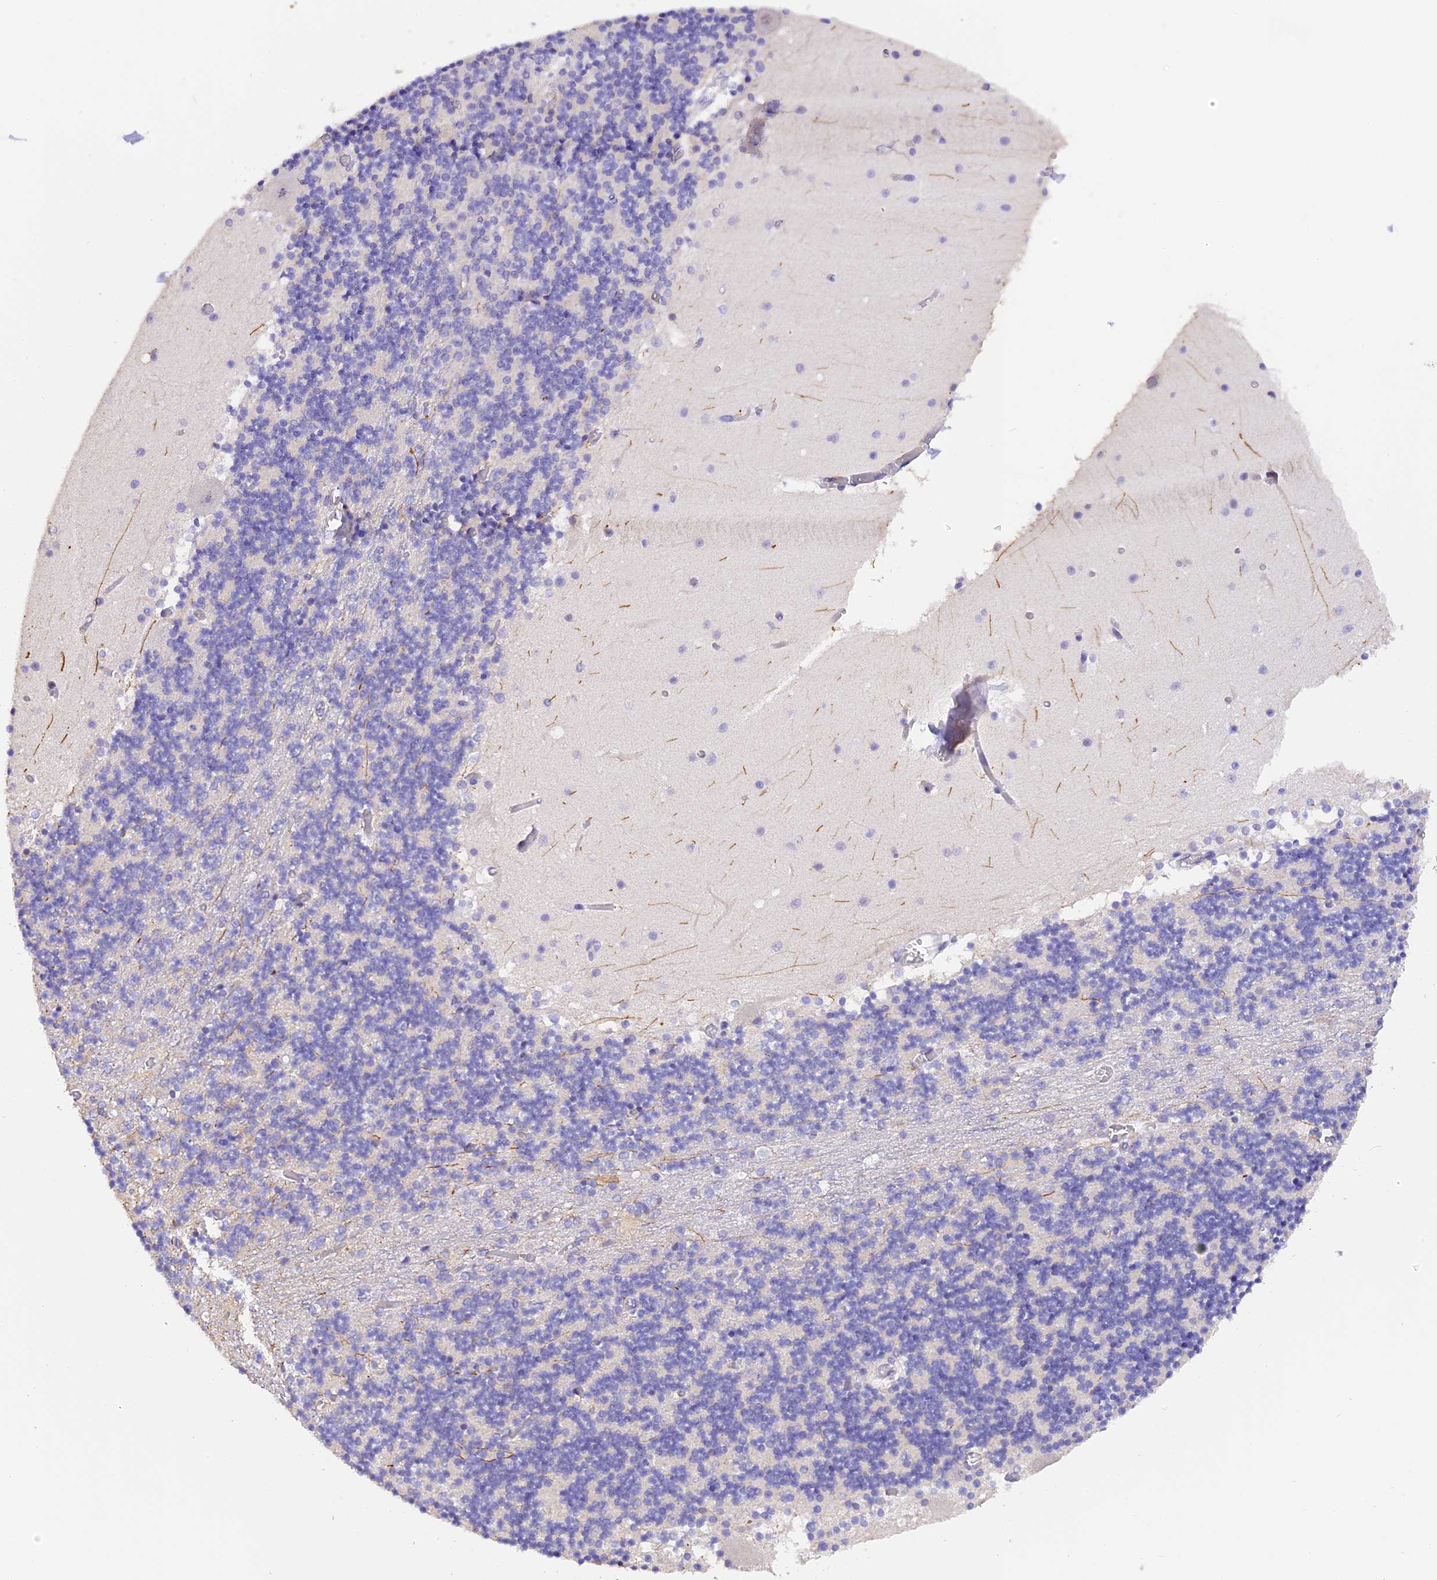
{"staining": {"intensity": "negative", "quantity": "none", "location": "none"}, "tissue": "cerebellum", "cell_type": "Cells in granular layer", "image_type": "normal", "snomed": [{"axis": "morphology", "description": "Normal tissue, NOS"}, {"axis": "topography", "description": "Cerebellum"}], "caption": "DAB immunohistochemical staining of unremarkable cerebellum shows no significant positivity in cells in granular layer.", "gene": "AHSP", "patient": {"sex": "female", "age": 28}}